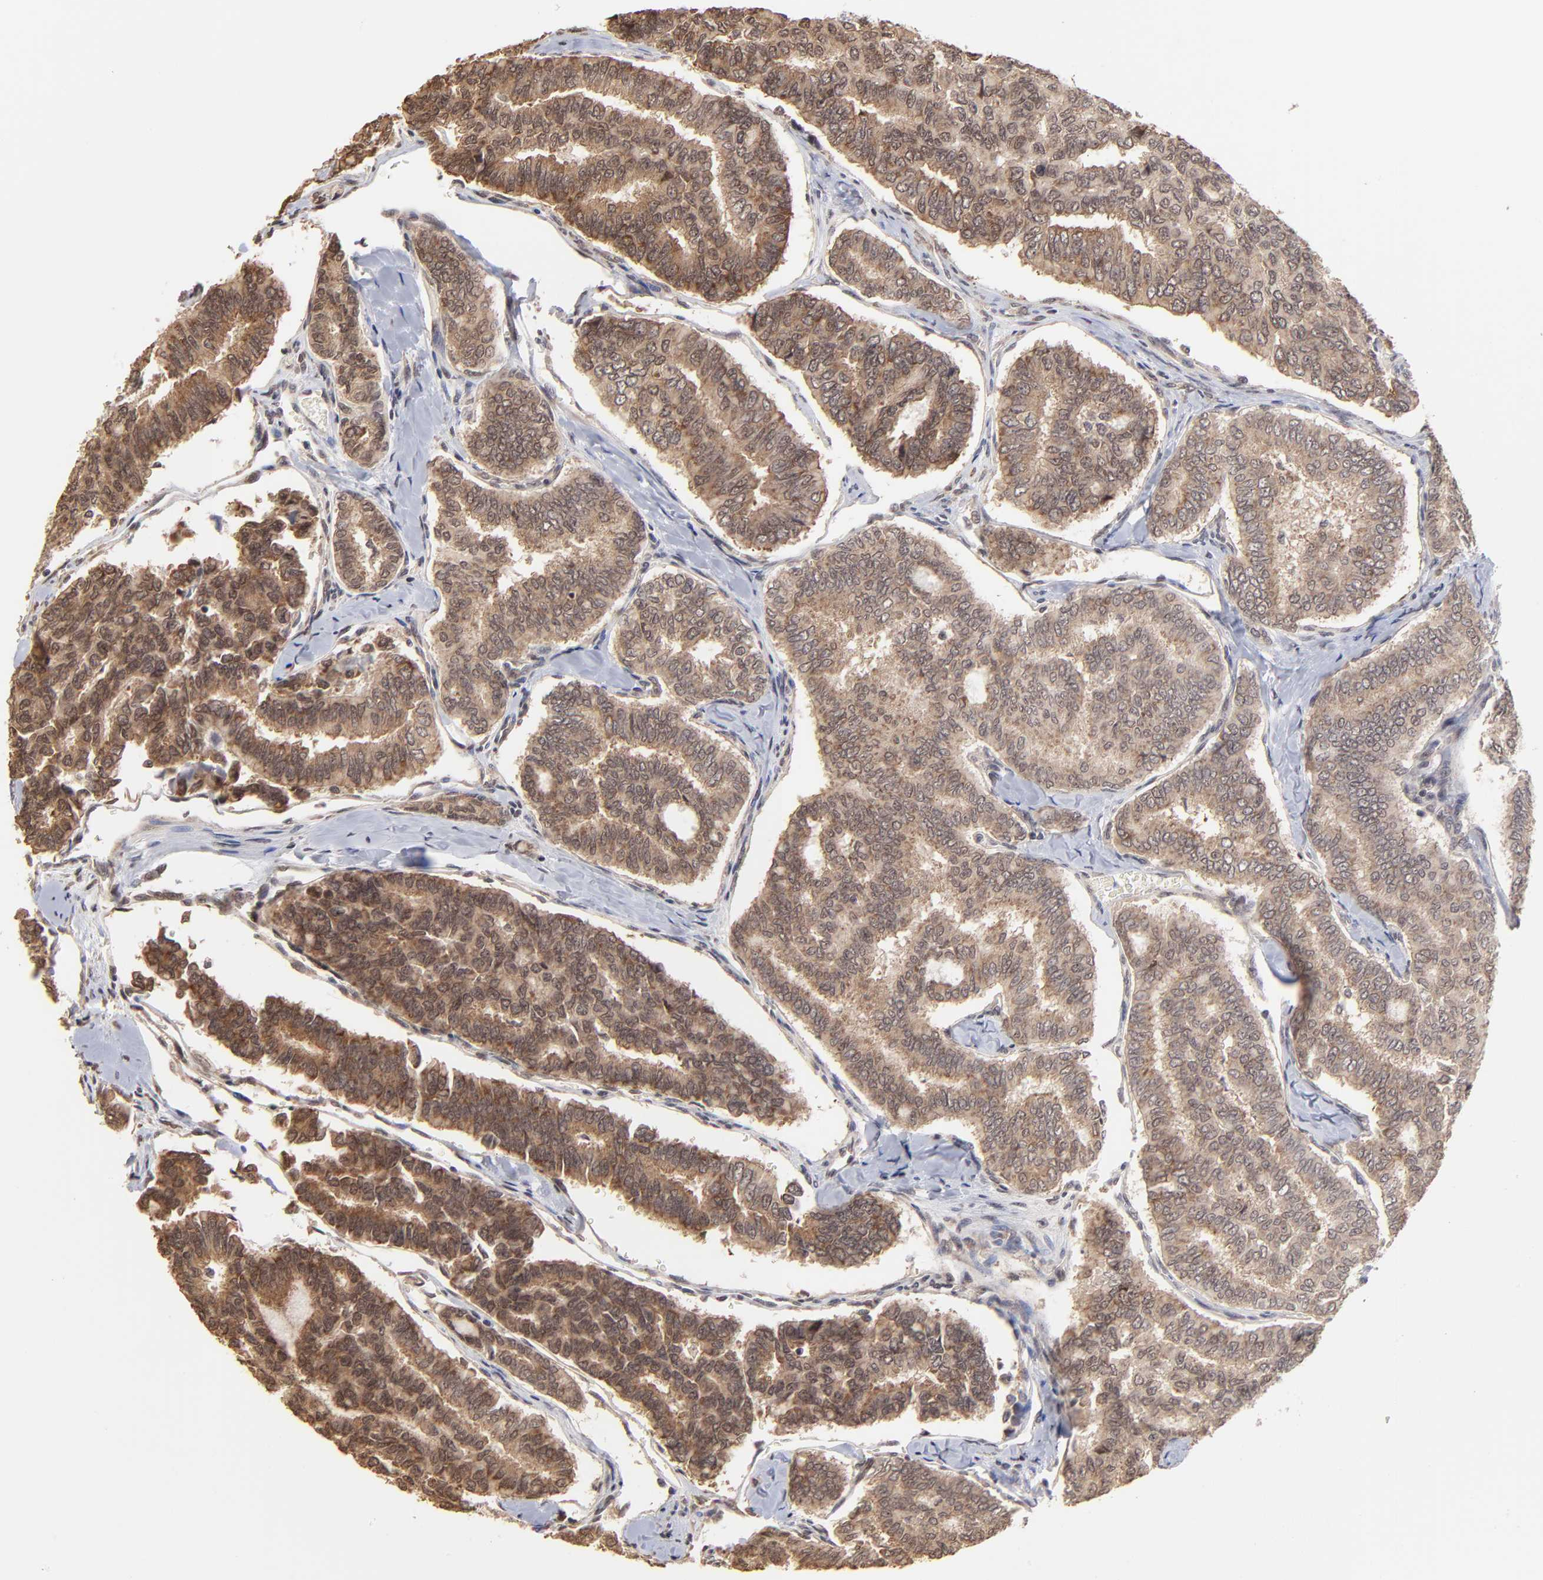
{"staining": {"intensity": "weak", "quantity": ">75%", "location": "cytoplasmic/membranous"}, "tissue": "thyroid cancer", "cell_type": "Tumor cells", "image_type": "cancer", "snomed": [{"axis": "morphology", "description": "Papillary adenocarcinoma, NOS"}, {"axis": "topography", "description": "Thyroid gland"}], "caption": "Immunohistochemistry photomicrograph of thyroid cancer stained for a protein (brown), which displays low levels of weak cytoplasmic/membranous staining in approximately >75% of tumor cells.", "gene": "BRPF1", "patient": {"sex": "female", "age": 35}}